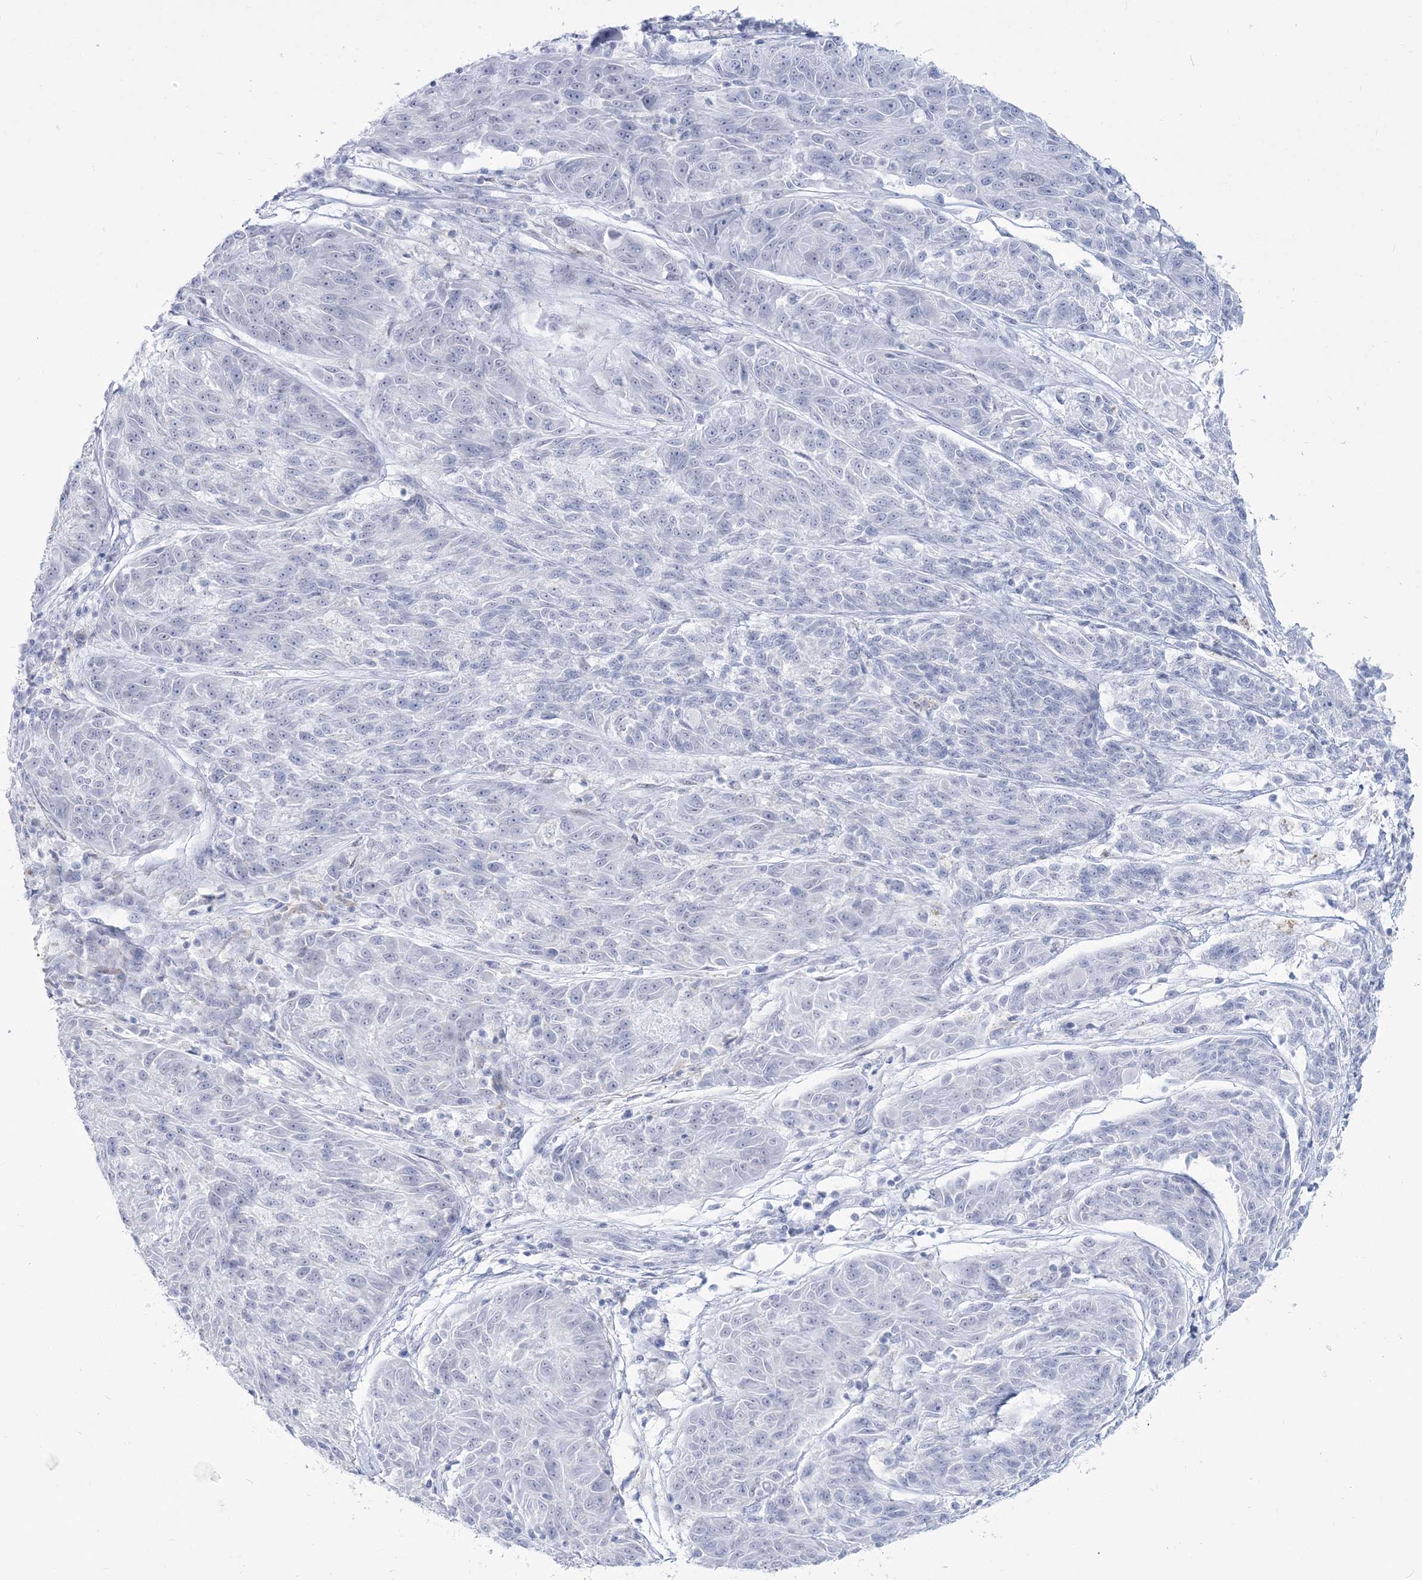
{"staining": {"intensity": "negative", "quantity": "none", "location": "none"}, "tissue": "melanoma", "cell_type": "Tumor cells", "image_type": "cancer", "snomed": [{"axis": "morphology", "description": "Malignant melanoma, NOS"}, {"axis": "topography", "description": "Skin"}], "caption": "A histopathology image of human malignant melanoma is negative for staining in tumor cells. Nuclei are stained in blue.", "gene": "ZNF843", "patient": {"sex": "male", "age": 53}}